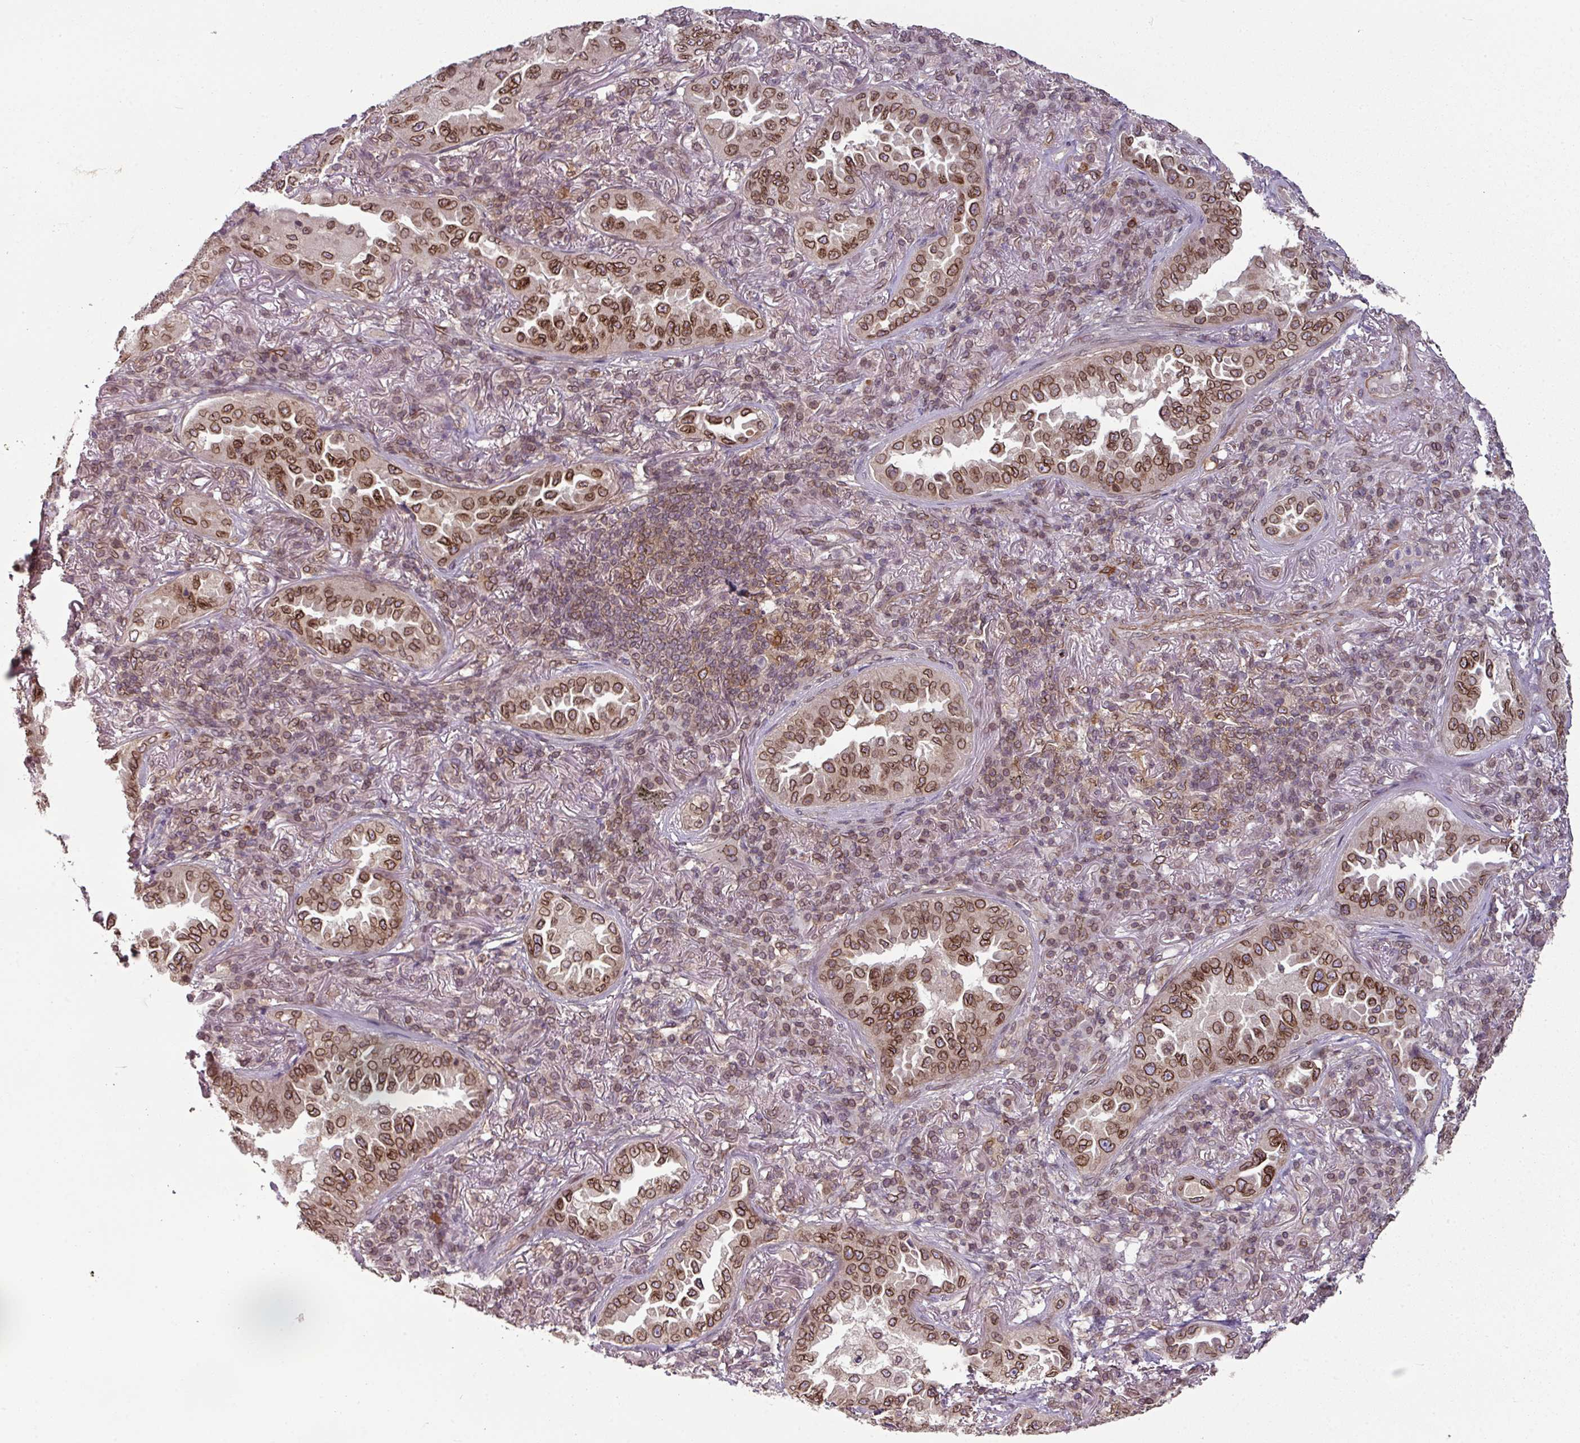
{"staining": {"intensity": "strong", "quantity": ">75%", "location": "cytoplasmic/membranous,nuclear"}, "tissue": "lung cancer", "cell_type": "Tumor cells", "image_type": "cancer", "snomed": [{"axis": "morphology", "description": "Adenocarcinoma, NOS"}, {"axis": "topography", "description": "Lung"}], "caption": "Lung cancer (adenocarcinoma) tissue shows strong cytoplasmic/membranous and nuclear staining in about >75% of tumor cells", "gene": "RANGAP1", "patient": {"sex": "female", "age": 69}}